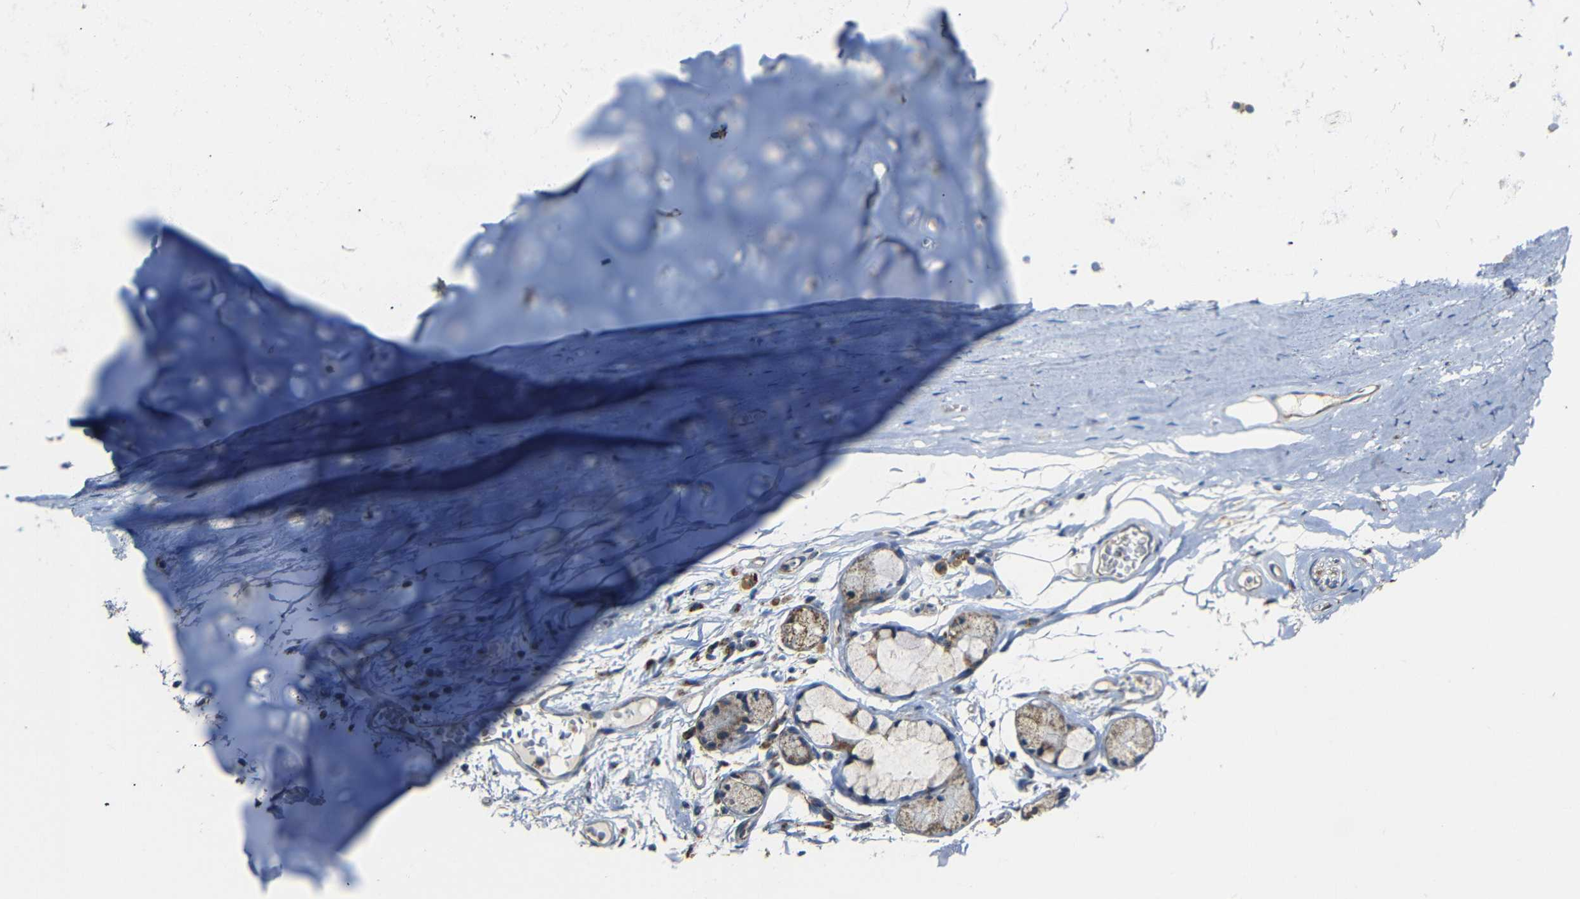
{"staining": {"intensity": "moderate", "quantity": "25%-75%", "location": "cytoplasmic/membranous"}, "tissue": "adipose tissue", "cell_type": "Adipocytes", "image_type": "normal", "snomed": [{"axis": "morphology", "description": "Normal tissue, NOS"}, {"axis": "topography", "description": "Cartilage tissue"}, {"axis": "topography", "description": "Bronchus"}], "caption": "Immunohistochemistry (DAB) staining of benign adipose tissue displays moderate cytoplasmic/membranous protein expression in approximately 25%-75% of adipocytes.", "gene": "NR3C2", "patient": {"sex": "female", "age": 73}}